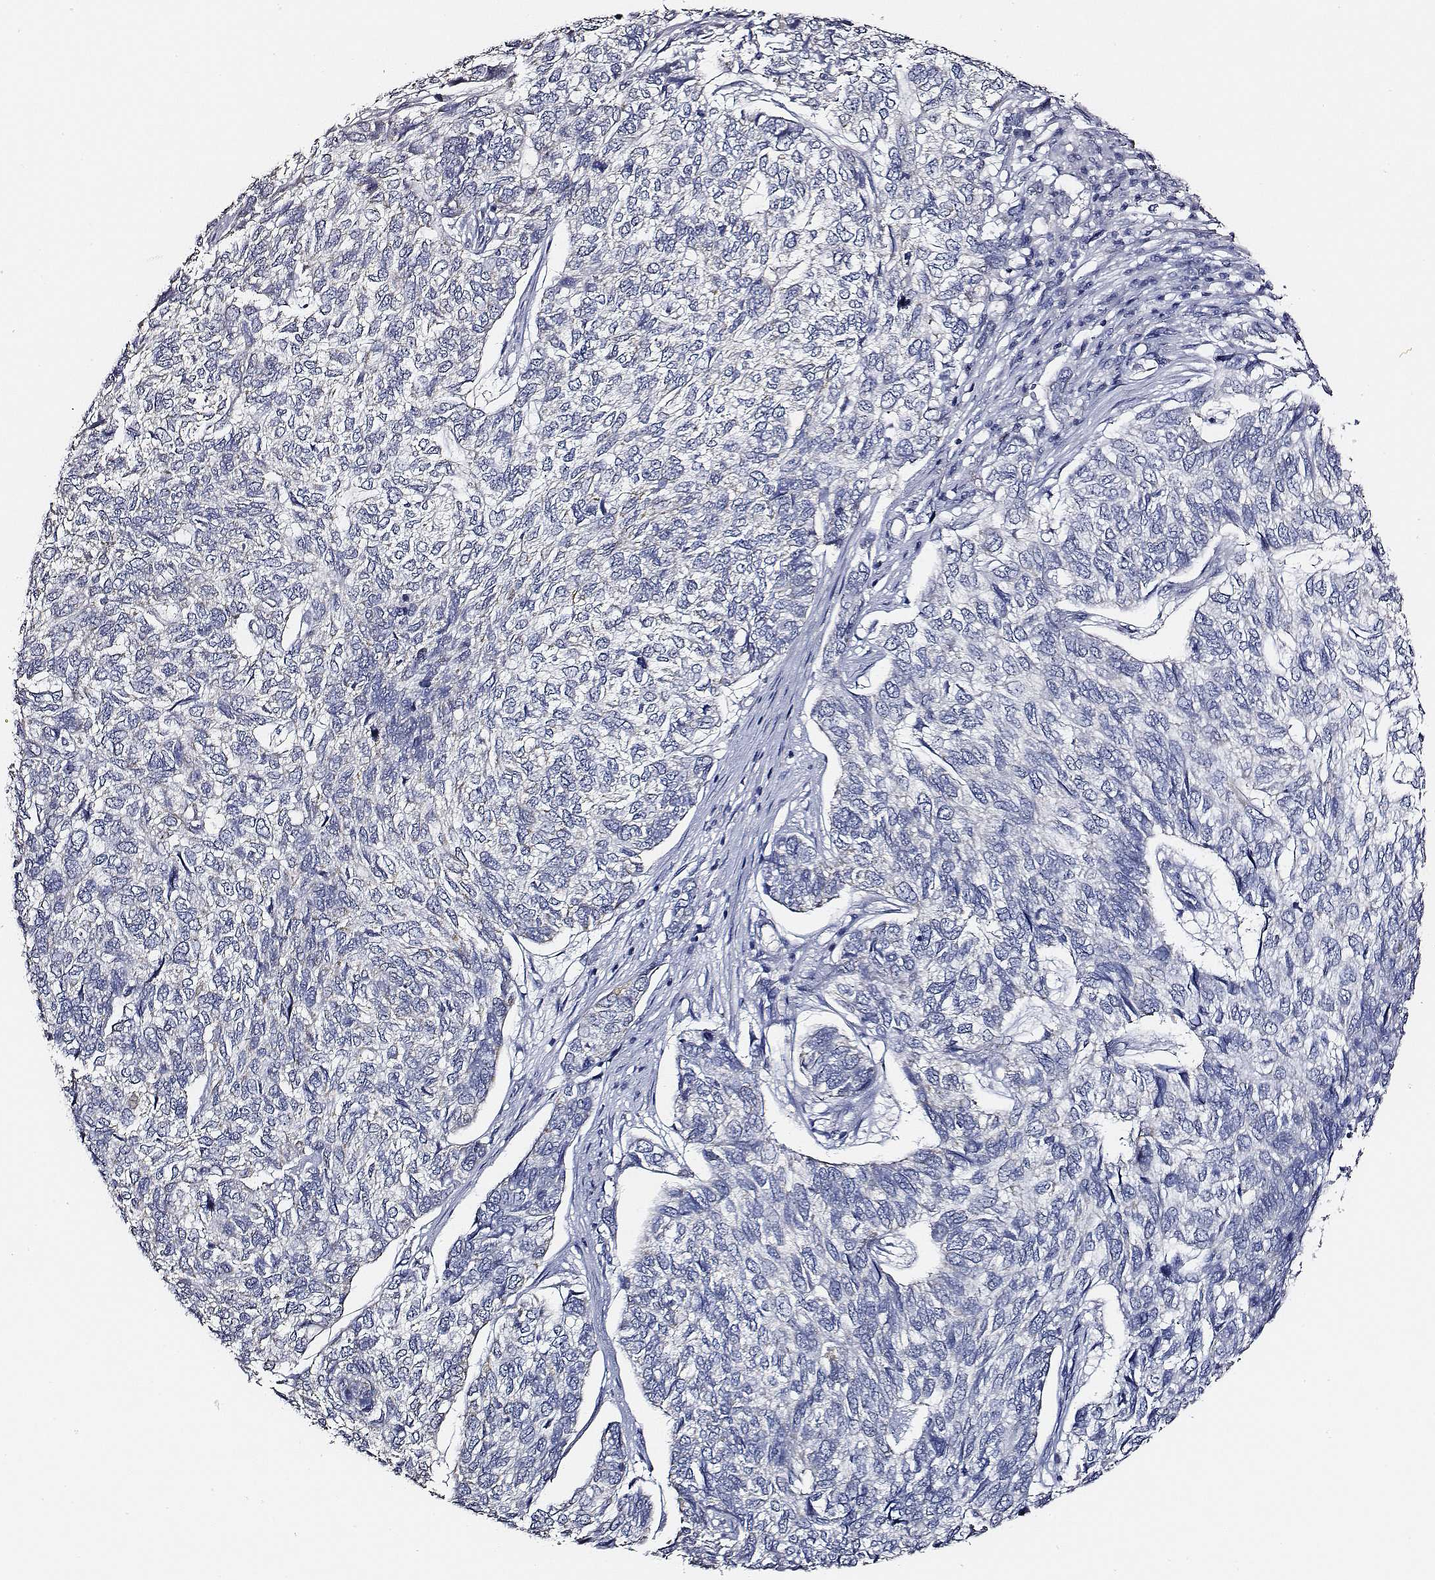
{"staining": {"intensity": "negative", "quantity": "none", "location": "none"}, "tissue": "skin cancer", "cell_type": "Tumor cells", "image_type": "cancer", "snomed": [{"axis": "morphology", "description": "Basal cell carcinoma"}, {"axis": "topography", "description": "Skin"}], "caption": "DAB (3,3'-diaminobenzidine) immunohistochemical staining of human skin cancer (basal cell carcinoma) exhibits no significant staining in tumor cells.", "gene": "AADAT", "patient": {"sex": "female", "age": 65}}